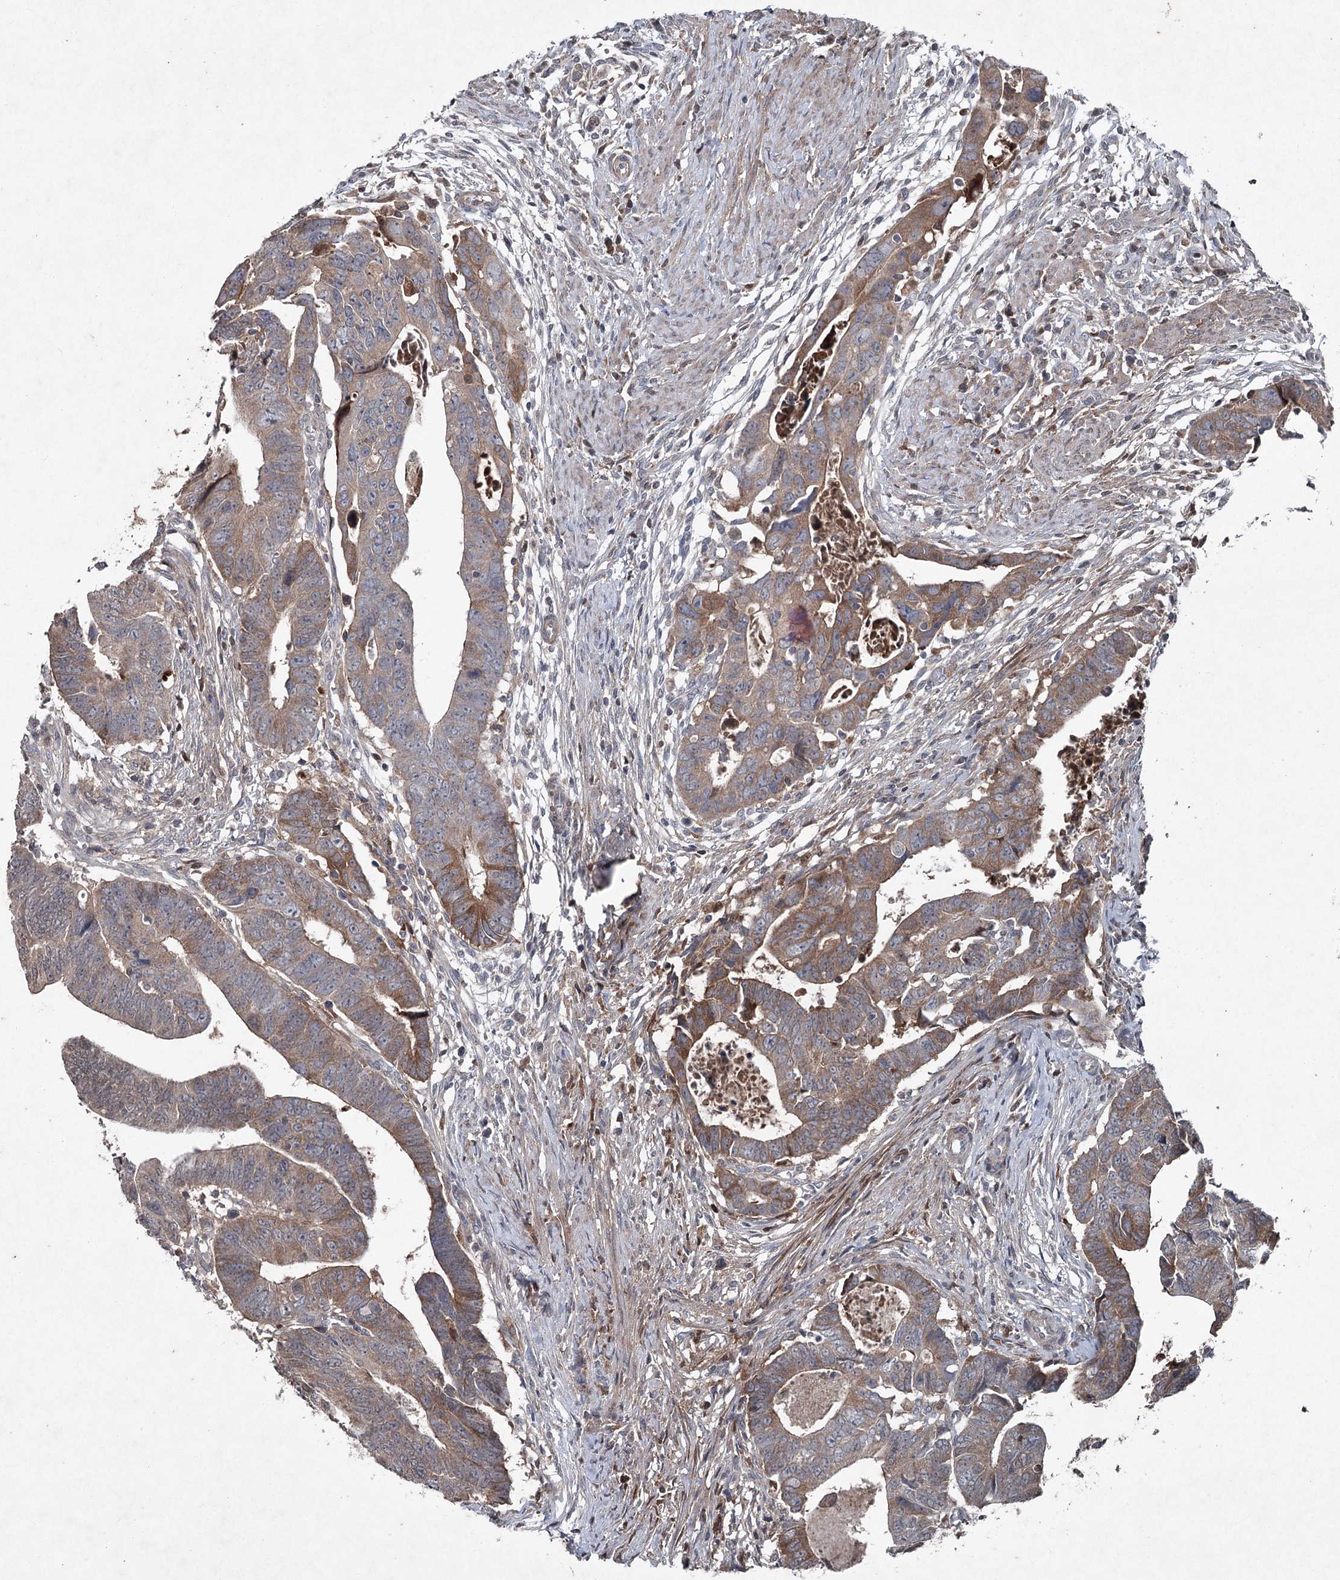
{"staining": {"intensity": "moderate", "quantity": "25%-75%", "location": "cytoplasmic/membranous"}, "tissue": "colorectal cancer", "cell_type": "Tumor cells", "image_type": "cancer", "snomed": [{"axis": "morphology", "description": "Adenocarcinoma, NOS"}, {"axis": "topography", "description": "Rectum"}], "caption": "Colorectal adenocarcinoma was stained to show a protein in brown. There is medium levels of moderate cytoplasmic/membranous staining in approximately 25%-75% of tumor cells. The staining was performed using DAB (3,3'-diaminobenzidine), with brown indicating positive protein expression. Nuclei are stained blue with hematoxylin.", "gene": "PGLYRP2", "patient": {"sex": "female", "age": 65}}